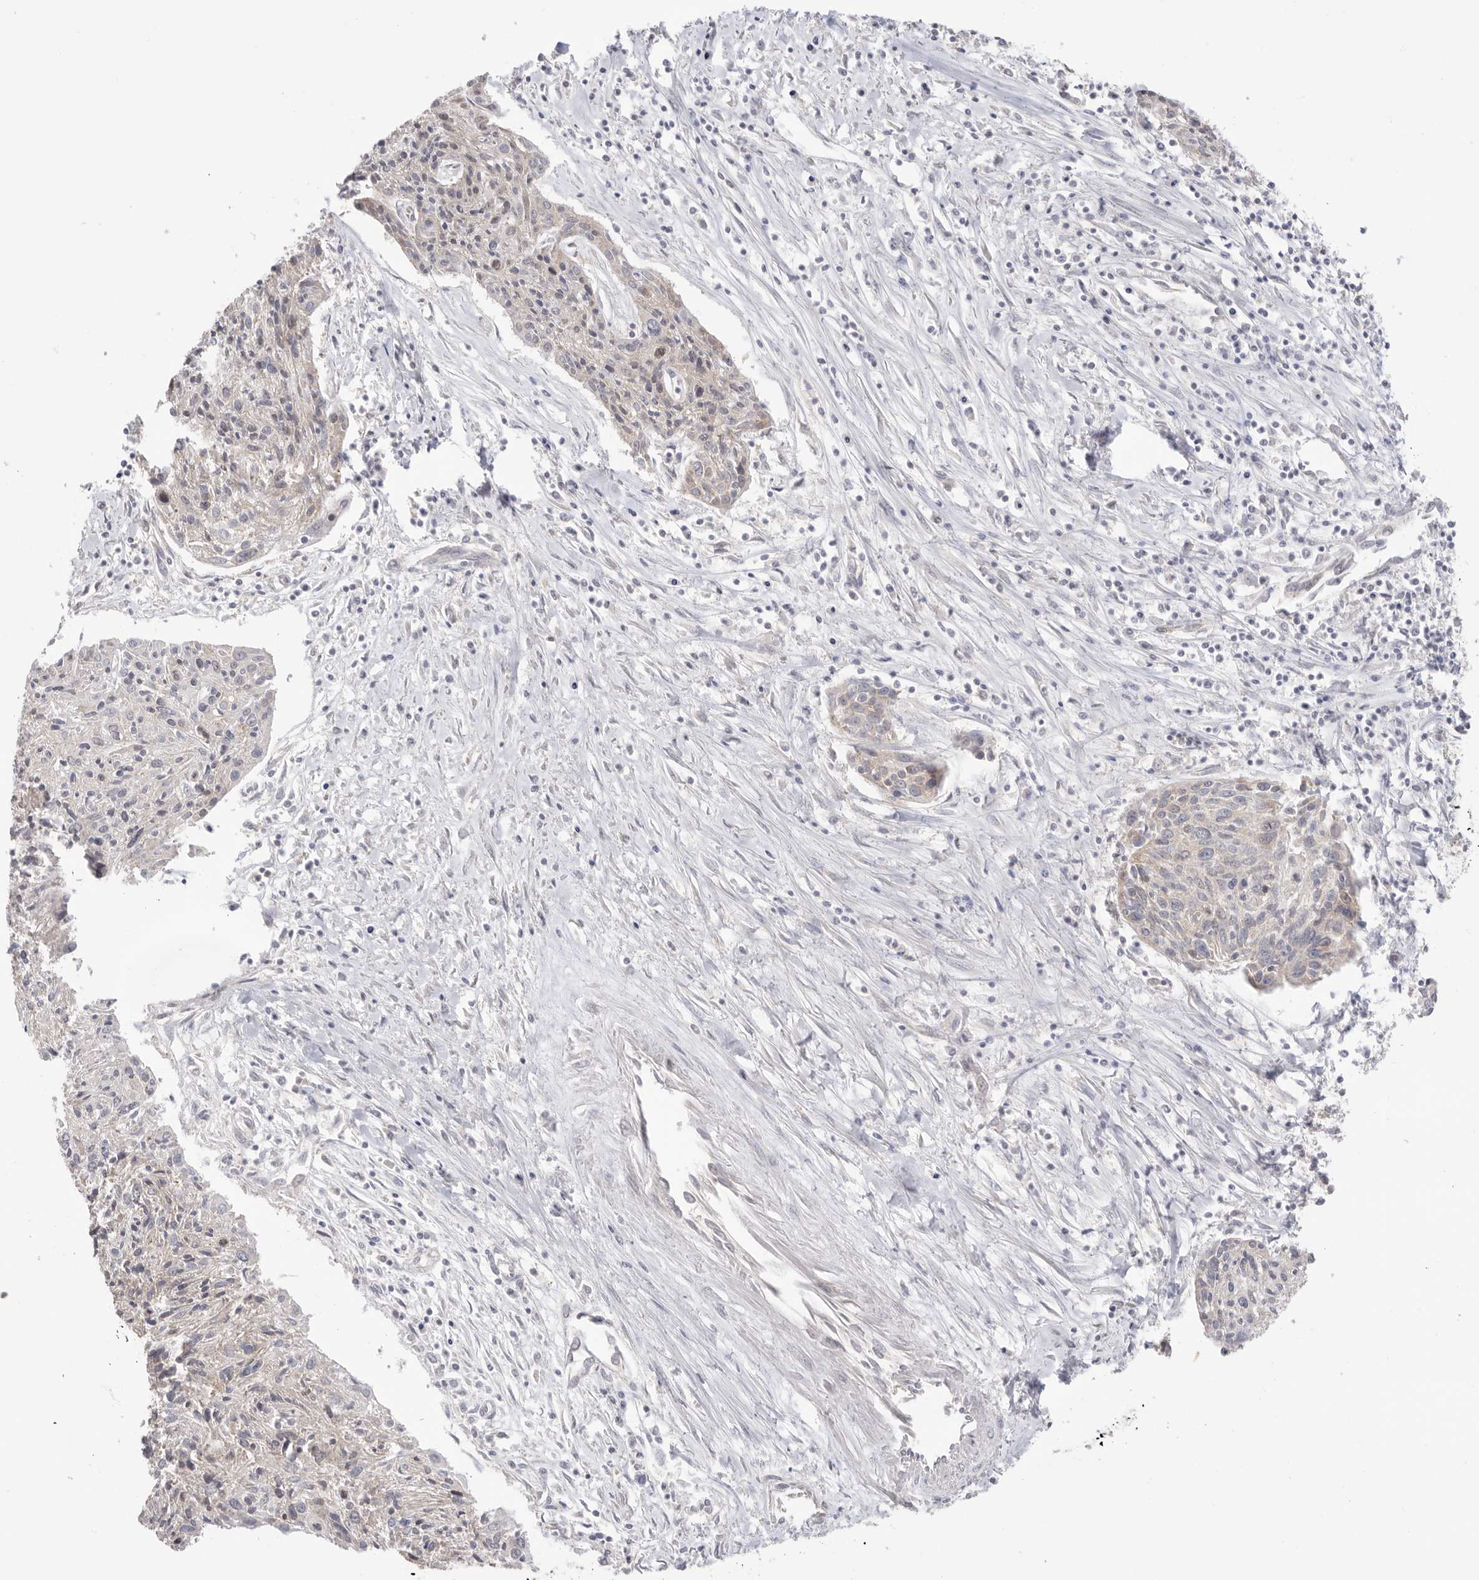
{"staining": {"intensity": "negative", "quantity": "none", "location": "none"}, "tissue": "cervical cancer", "cell_type": "Tumor cells", "image_type": "cancer", "snomed": [{"axis": "morphology", "description": "Squamous cell carcinoma, NOS"}, {"axis": "topography", "description": "Cervix"}], "caption": "Tumor cells are negative for protein expression in human cervical squamous cell carcinoma.", "gene": "SERBP1", "patient": {"sex": "female", "age": 51}}